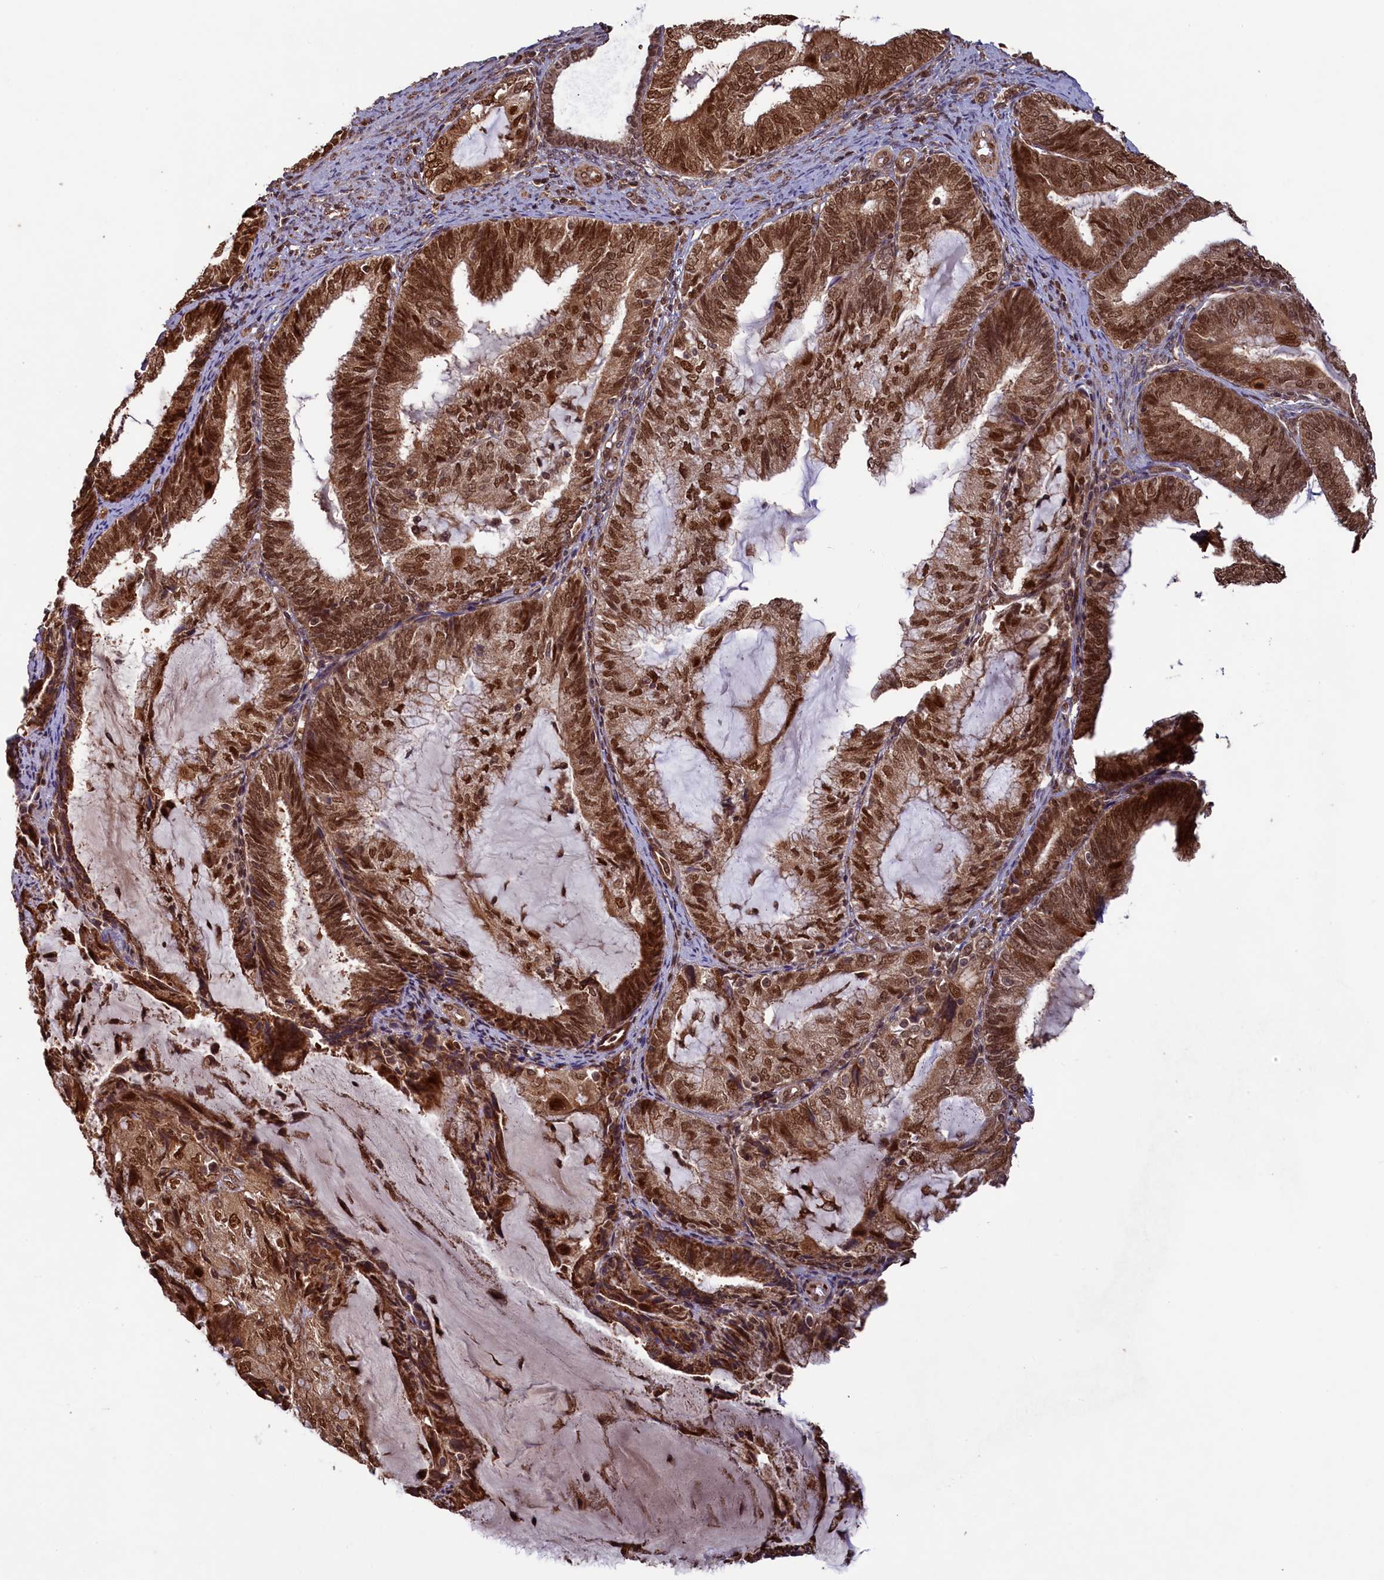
{"staining": {"intensity": "strong", "quantity": ">75%", "location": "cytoplasmic/membranous,nuclear"}, "tissue": "endometrial cancer", "cell_type": "Tumor cells", "image_type": "cancer", "snomed": [{"axis": "morphology", "description": "Adenocarcinoma, NOS"}, {"axis": "topography", "description": "Endometrium"}], "caption": "There is high levels of strong cytoplasmic/membranous and nuclear positivity in tumor cells of endometrial cancer (adenocarcinoma), as demonstrated by immunohistochemical staining (brown color).", "gene": "NAE1", "patient": {"sex": "female", "age": 81}}